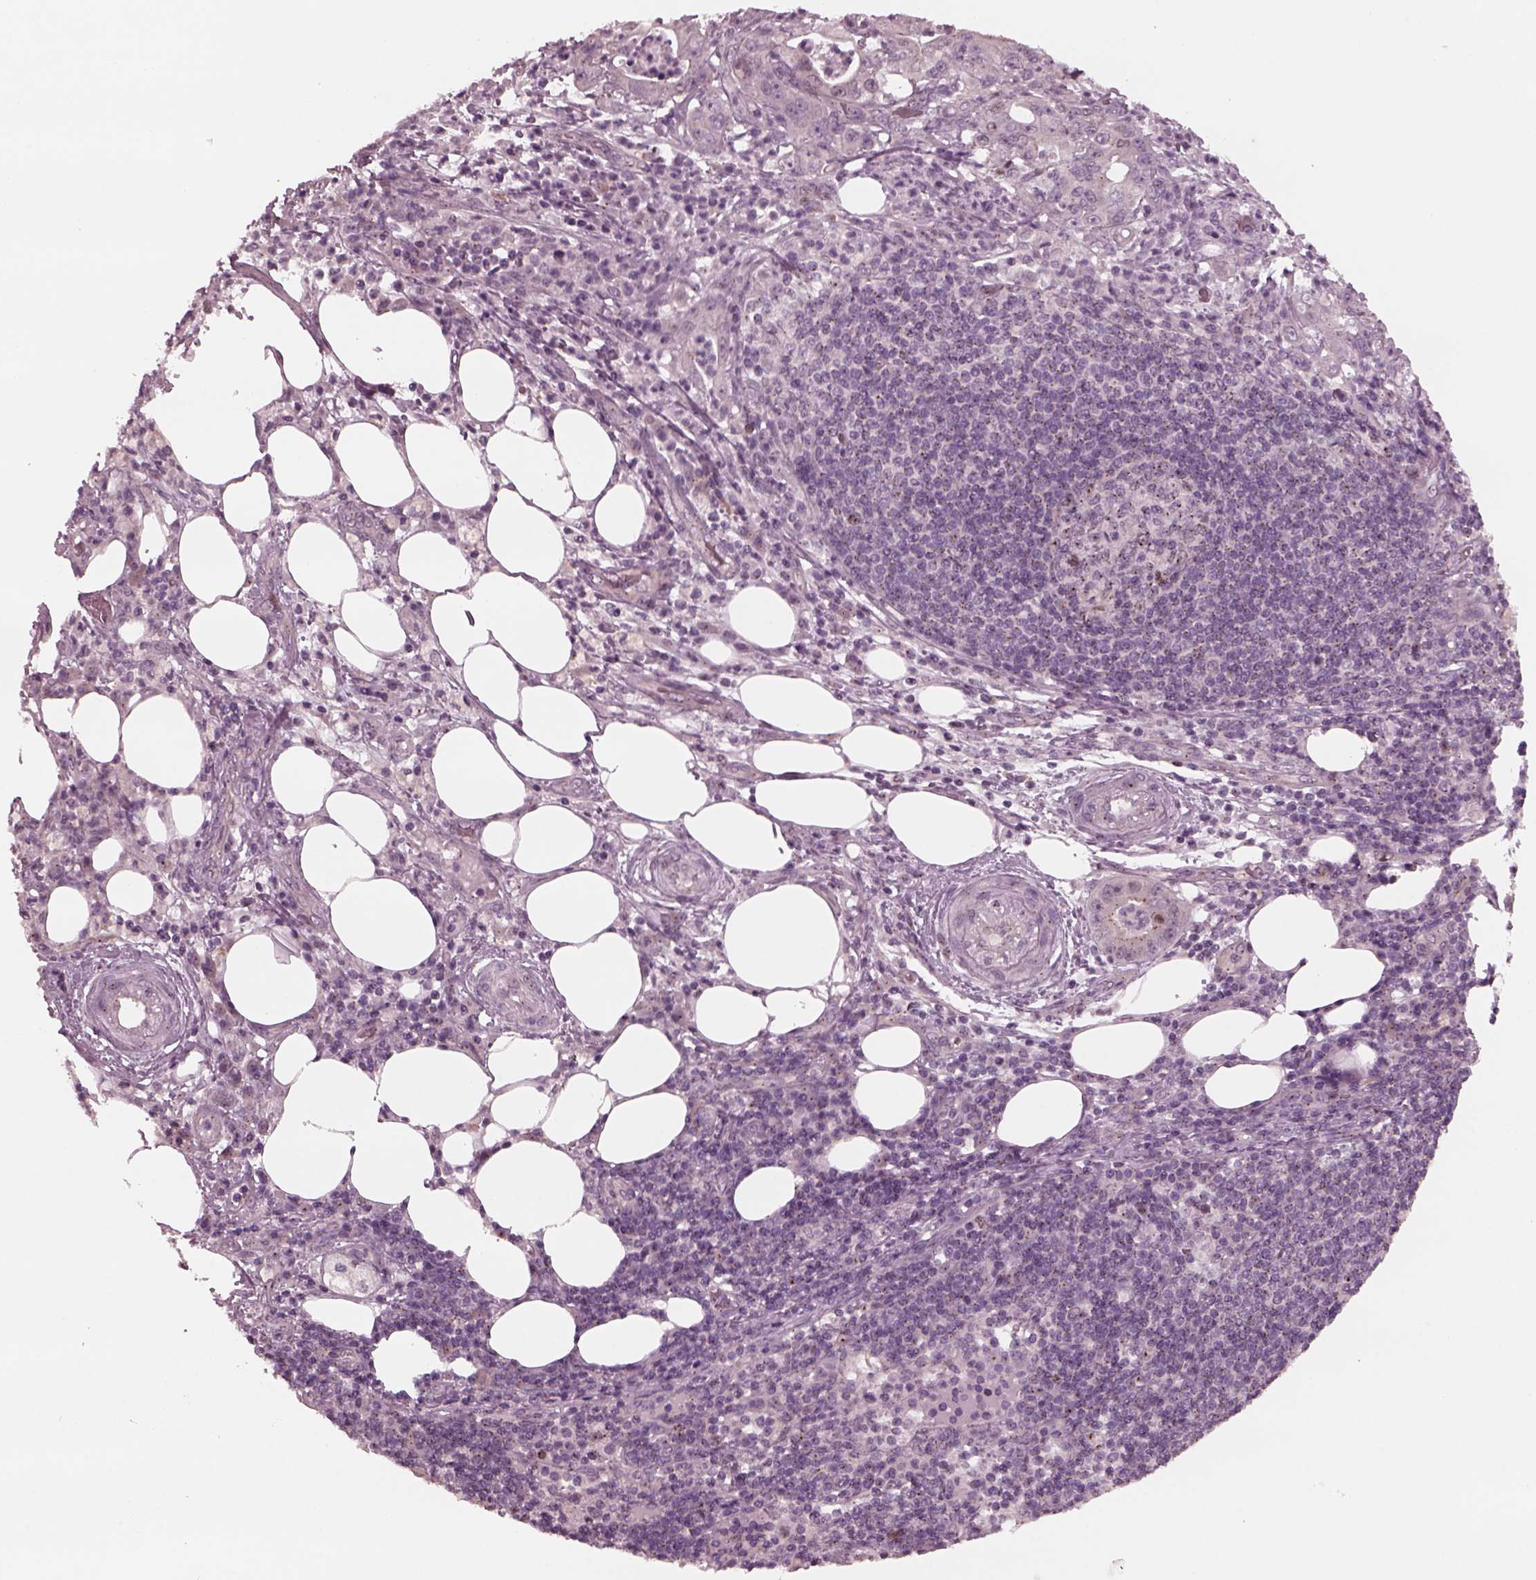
{"staining": {"intensity": "negative", "quantity": "none", "location": "none"}, "tissue": "pancreatic cancer", "cell_type": "Tumor cells", "image_type": "cancer", "snomed": [{"axis": "morphology", "description": "Adenocarcinoma, NOS"}, {"axis": "topography", "description": "Pancreas"}], "caption": "Immunohistochemical staining of human adenocarcinoma (pancreatic) demonstrates no significant positivity in tumor cells. Brightfield microscopy of immunohistochemistry stained with DAB (brown) and hematoxylin (blue), captured at high magnification.", "gene": "SAXO1", "patient": {"sex": "male", "age": 71}}